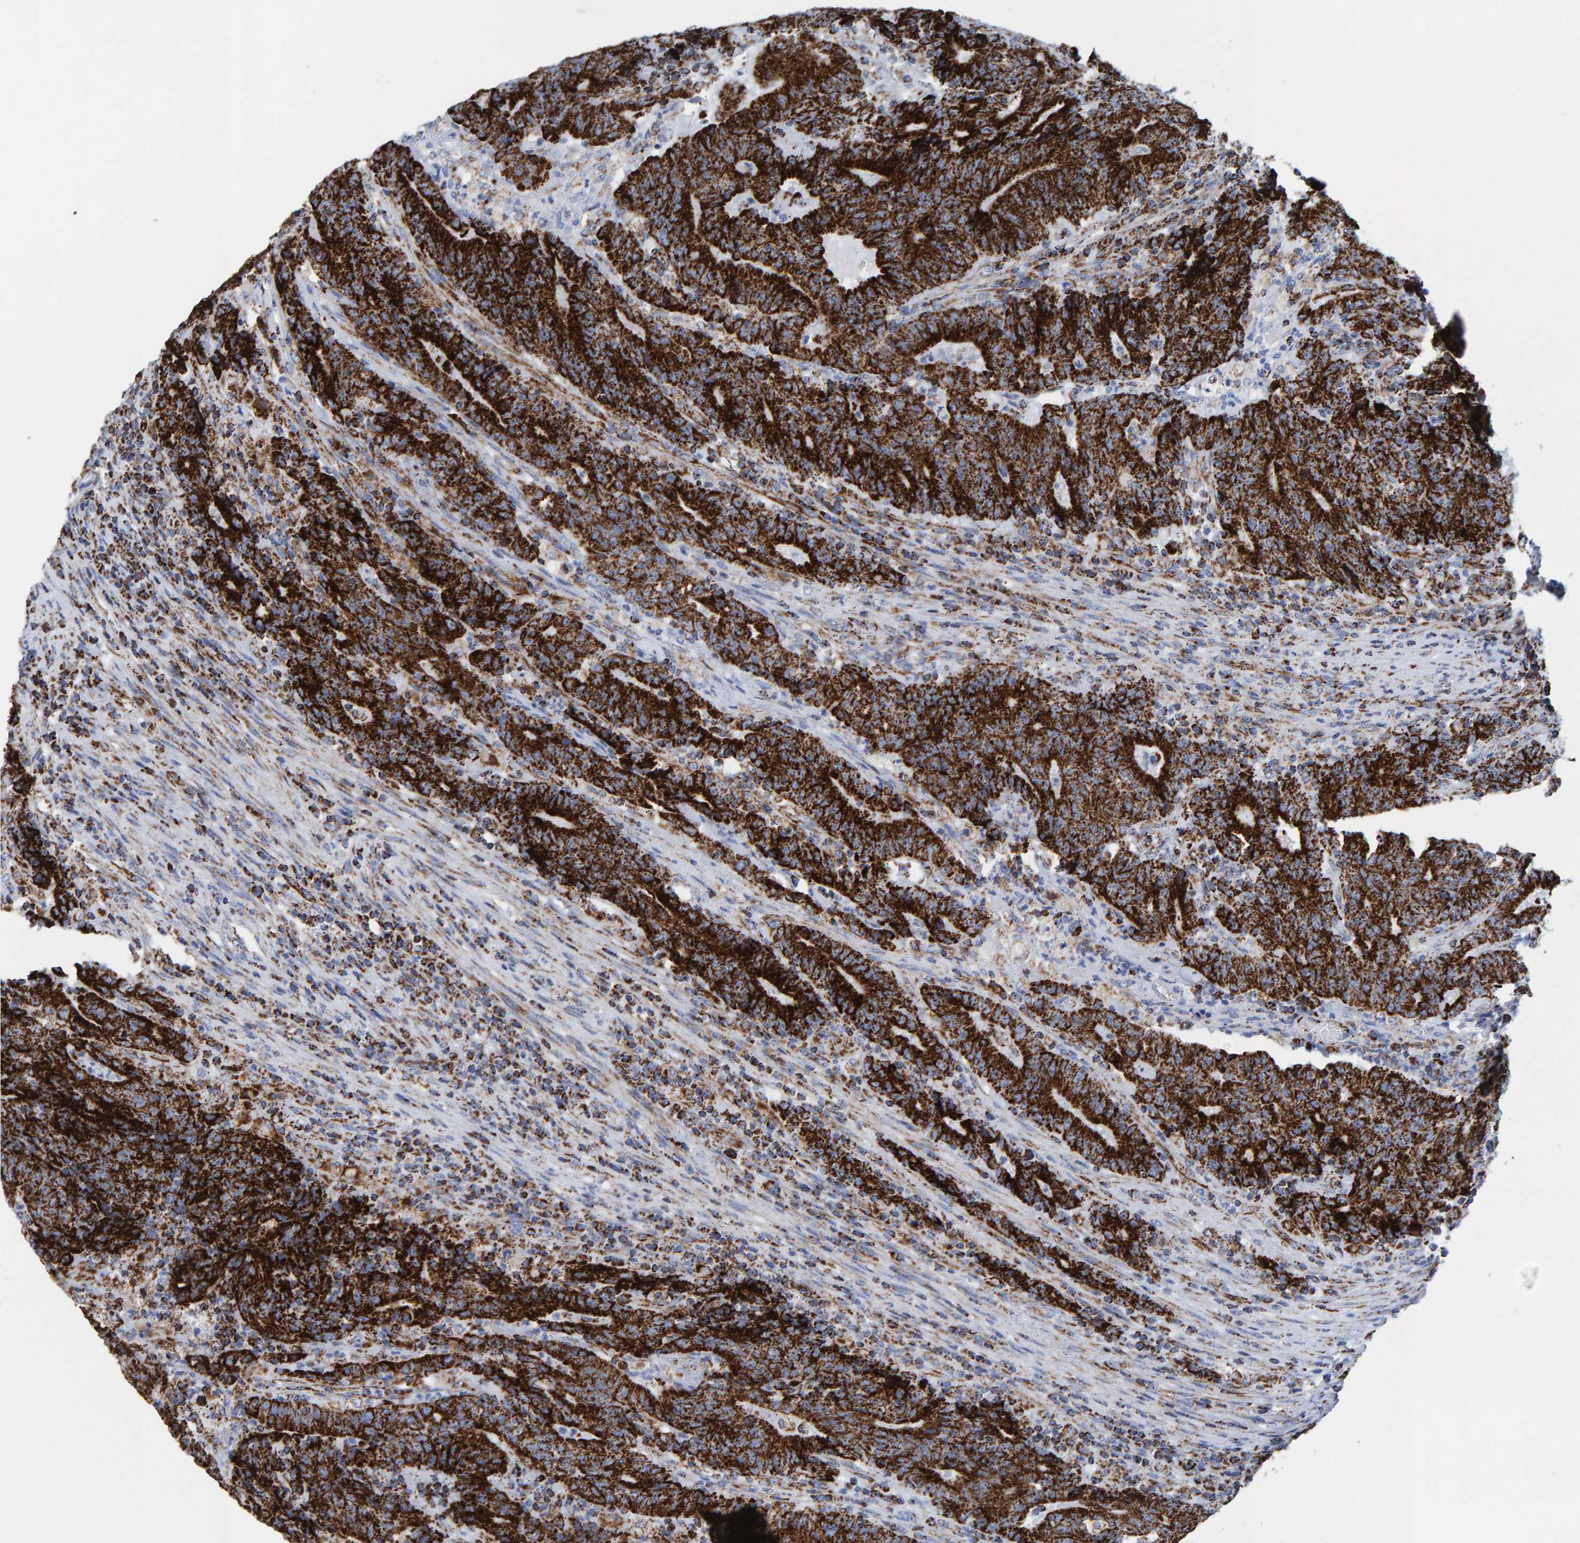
{"staining": {"intensity": "strong", "quantity": ">75%", "location": "cytoplasmic/membranous"}, "tissue": "colorectal cancer", "cell_type": "Tumor cells", "image_type": "cancer", "snomed": [{"axis": "morphology", "description": "Normal tissue, NOS"}, {"axis": "morphology", "description": "Adenocarcinoma, NOS"}, {"axis": "topography", "description": "Colon"}], "caption": "This is a micrograph of immunohistochemistry (IHC) staining of colorectal cancer, which shows strong positivity in the cytoplasmic/membranous of tumor cells.", "gene": "ENSG00000262660", "patient": {"sex": "female", "age": 75}}